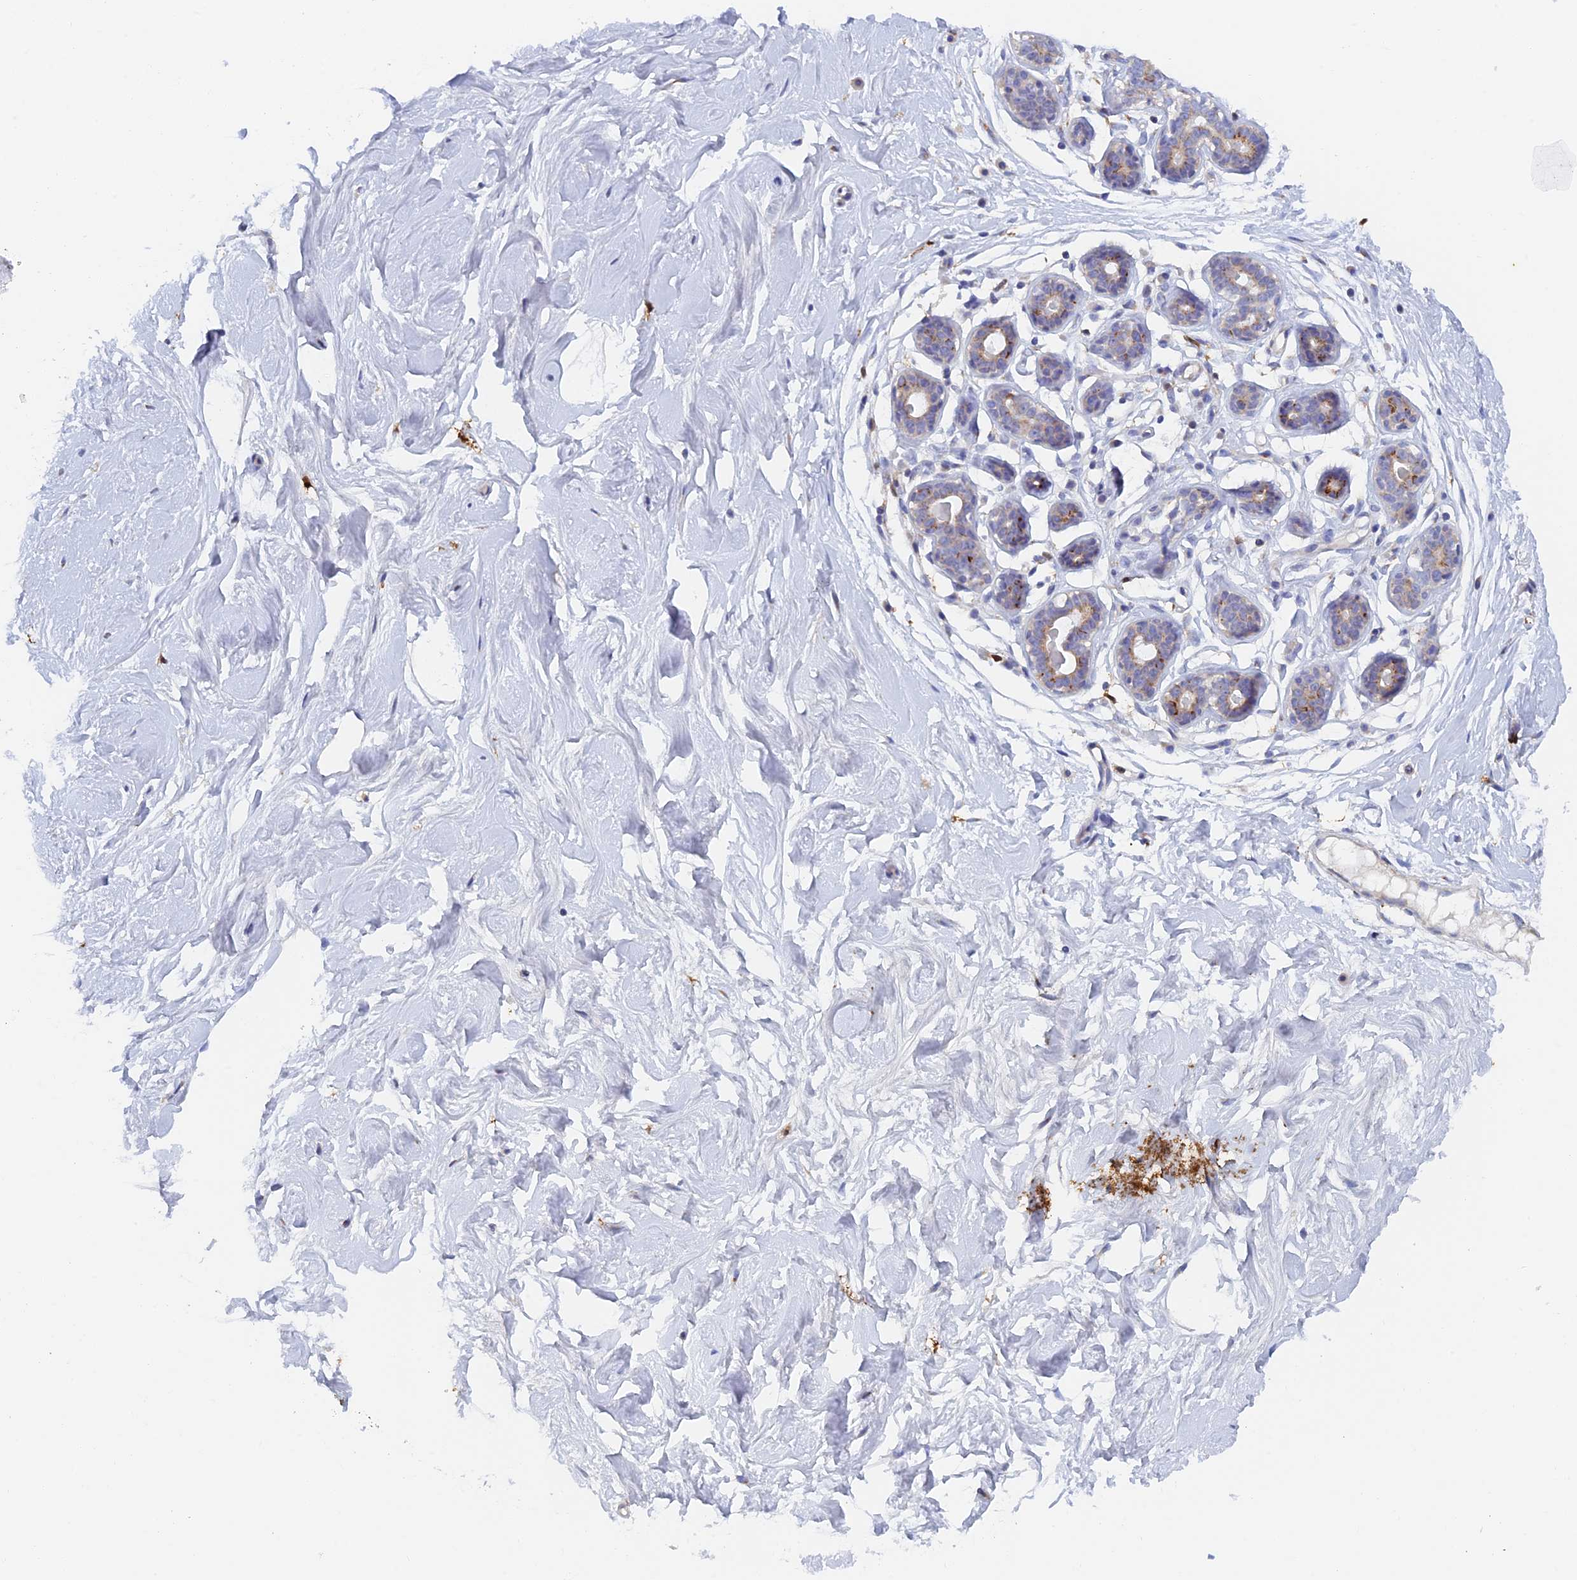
{"staining": {"intensity": "negative", "quantity": "none", "location": "none"}, "tissue": "breast", "cell_type": "Adipocytes", "image_type": "normal", "snomed": [{"axis": "morphology", "description": "Normal tissue, NOS"}, {"axis": "morphology", "description": "Adenoma, NOS"}, {"axis": "topography", "description": "Breast"}], "caption": "The image displays no staining of adipocytes in normal breast.", "gene": "SLC24A3", "patient": {"sex": "female", "age": 23}}